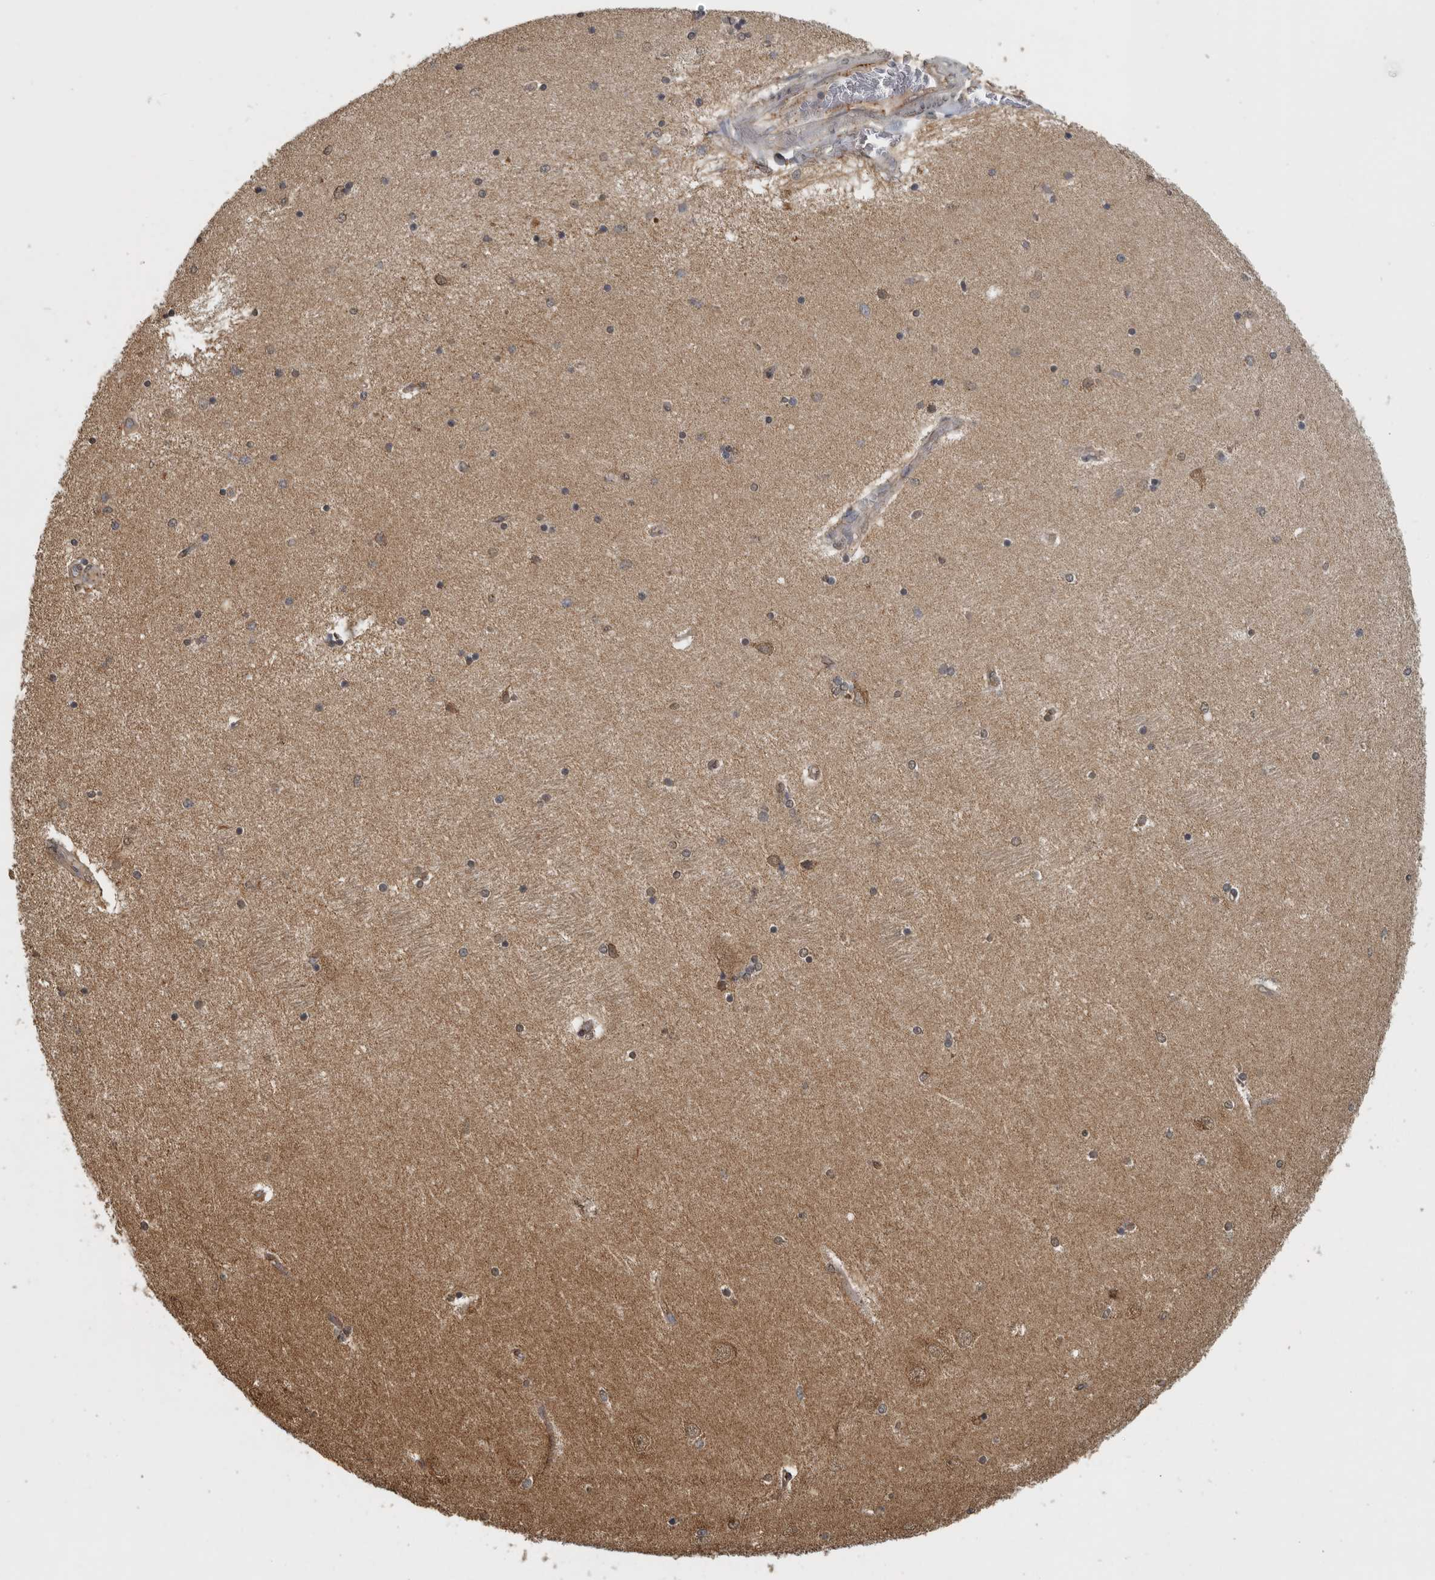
{"staining": {"intensity": "moderate", "quantity": "<25%", "location": "cytoplasmic/membranous"}, "tissue": "hippocampus", "cell_type": "Glial cells", "image_type": "normal", "snomed": [{"axis": "morphology", "description": "Normal tissue, NOS"}, {"axis": "topography", "description": "Hippocampus"}], "caption": "This is an image of IHC staining of benign hippocampus, which shows moderate expression in the cytoplasmic/membranous of glial cells.", "gene": "AFAP1", "patient": {"sex": "female", "age": 54}}